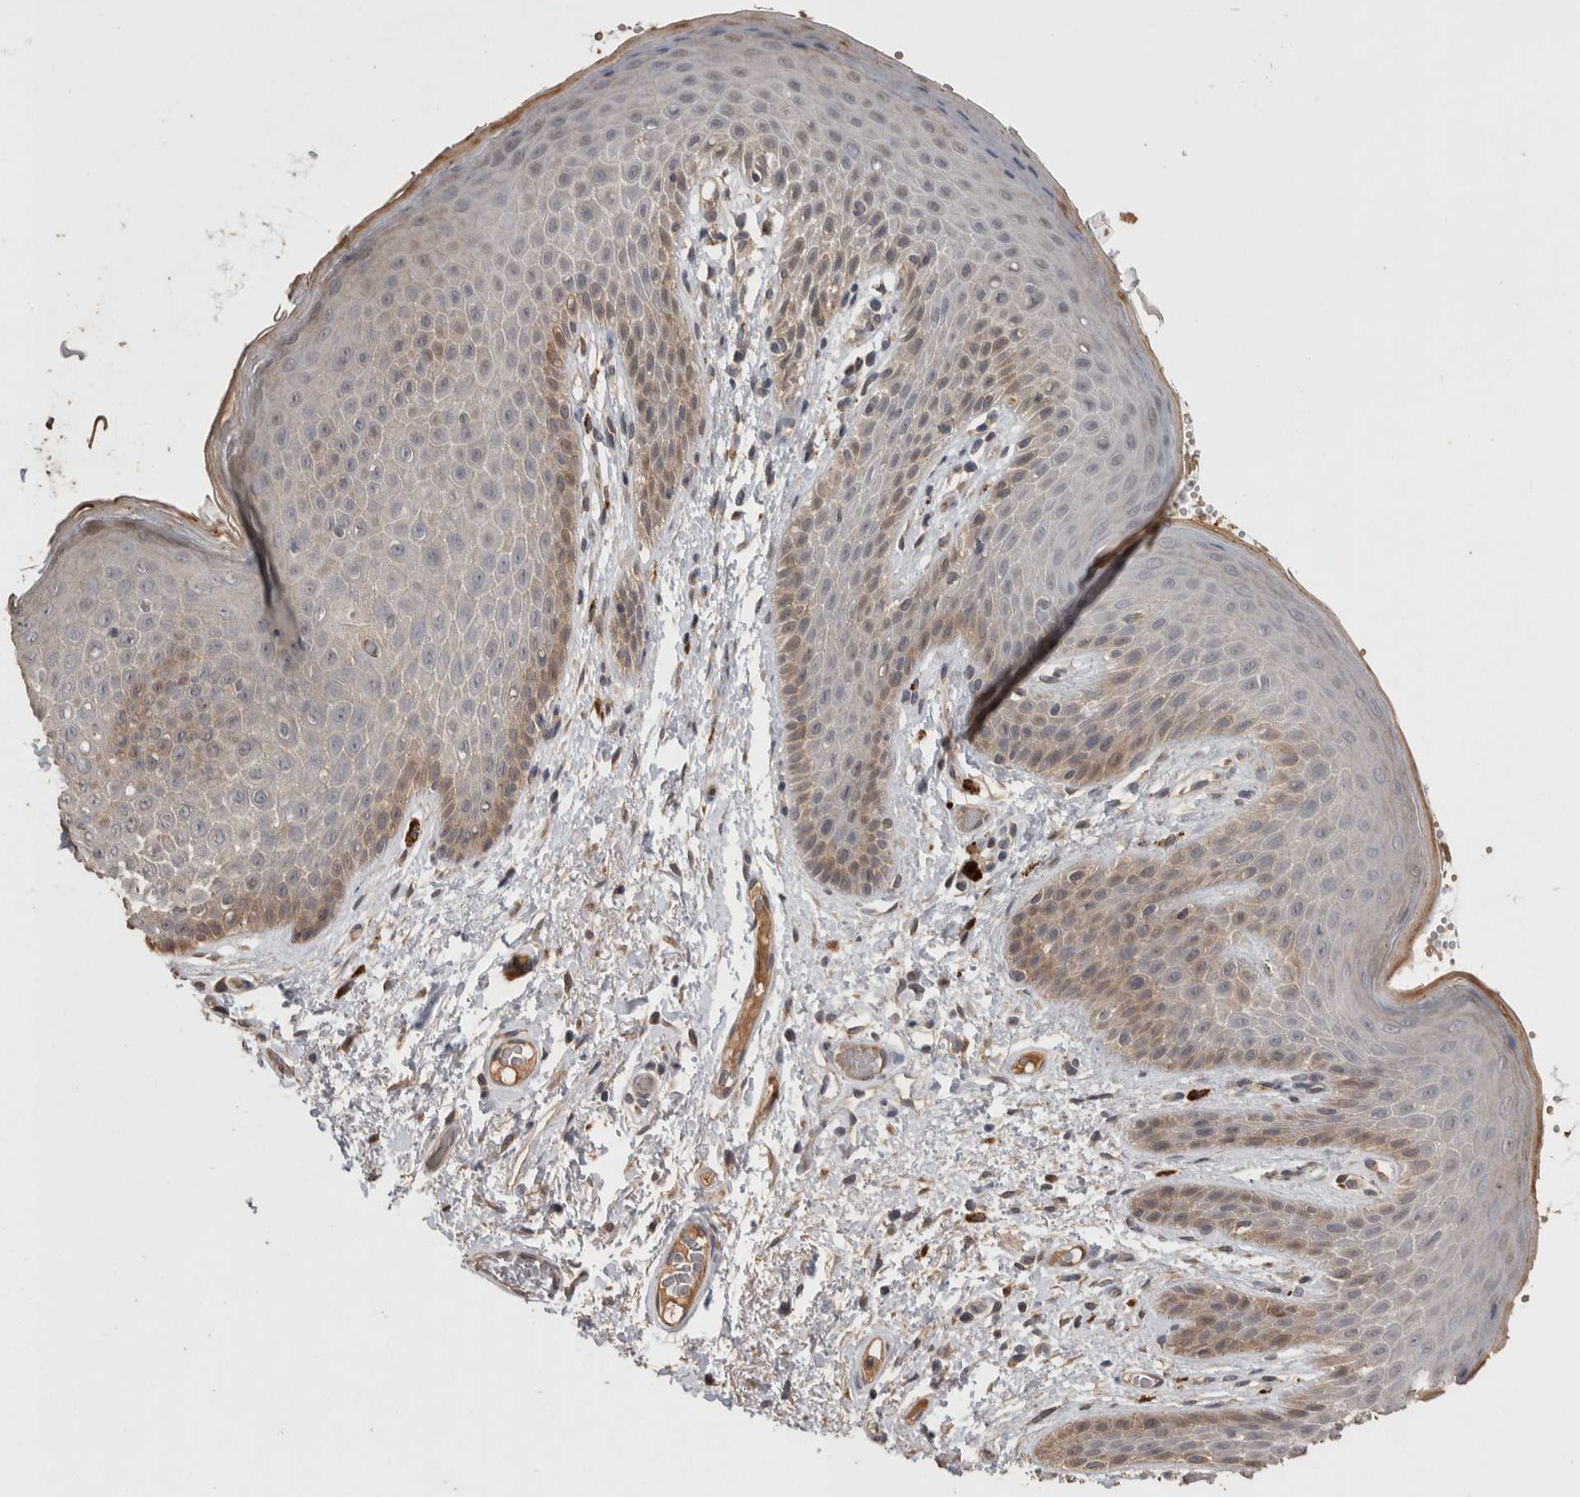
{"staining": {"intensity": "moderate", "quantity": "<25%", "location": "cytoplasmic/membranous"}, "tissue": "skin", "cell_type": "Epidermal cells", "image_type": "normal", "snomed": [{"axis": "morphology", "description": "Normal tissue, NOS"}, {"axis": "topography", "description": "Anal"}], "caption": "A histopathology image showing moderate cytoplasmic/membranous staining in approximately <25% of epidermal cells in benign skin, as visualized by brown immunohistochemical staining.", "gene": "RHPN1", "patient": {"sex": "male", "age": 74}}